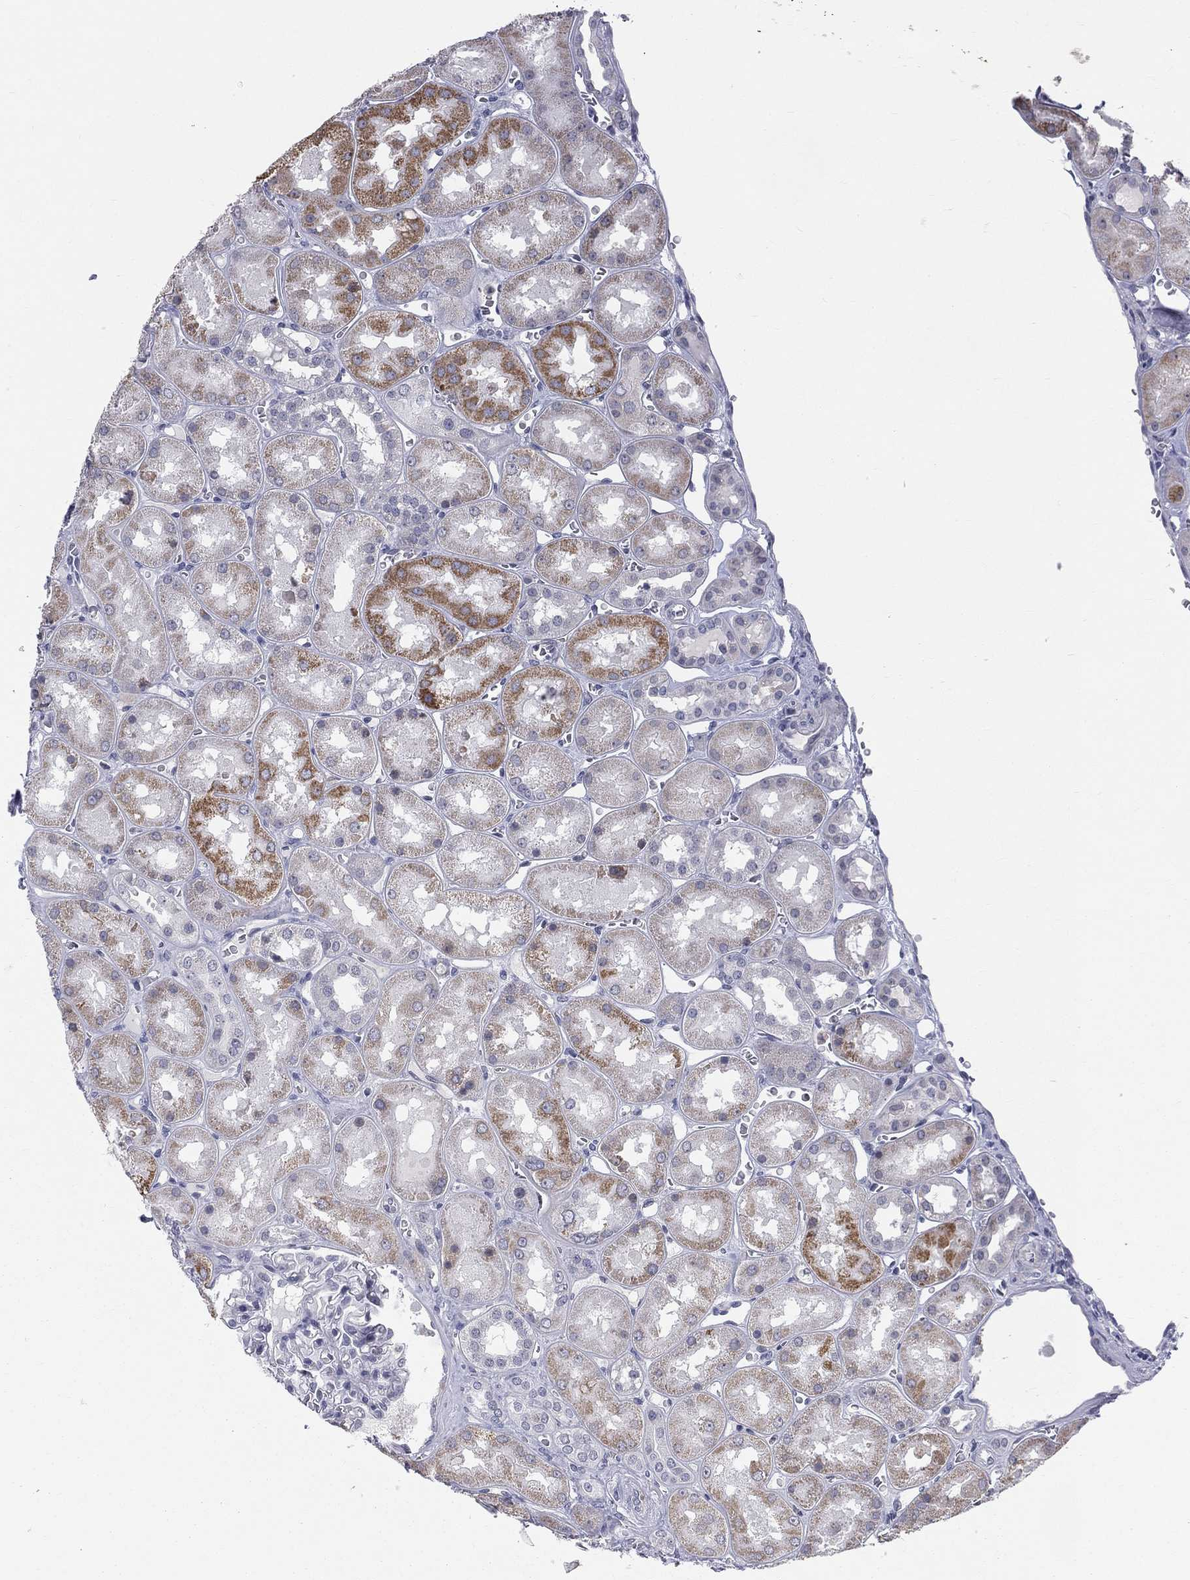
{"staining": {"intensity": "negative", "quantity": "none", "location": "none"}, "tissue": "kidney", "cell_type": "Cells in glomeruli", "image_type": "normal", "snomed": [{"axis": "morphology", "description": "Normal tissue, NOS"}, {"axis": "topography", "description": "Kidney"}], "caption": "Immunohistochemistry of unremarkable kidney reveals no positivity in cells in glomeruli. Brightfield microscopy of IHC stained with DAB (brown) and hematoxylin (blue), captured at high magnification.", "gene": "CD22", "patient": {"sex": "male", "age": 73}}